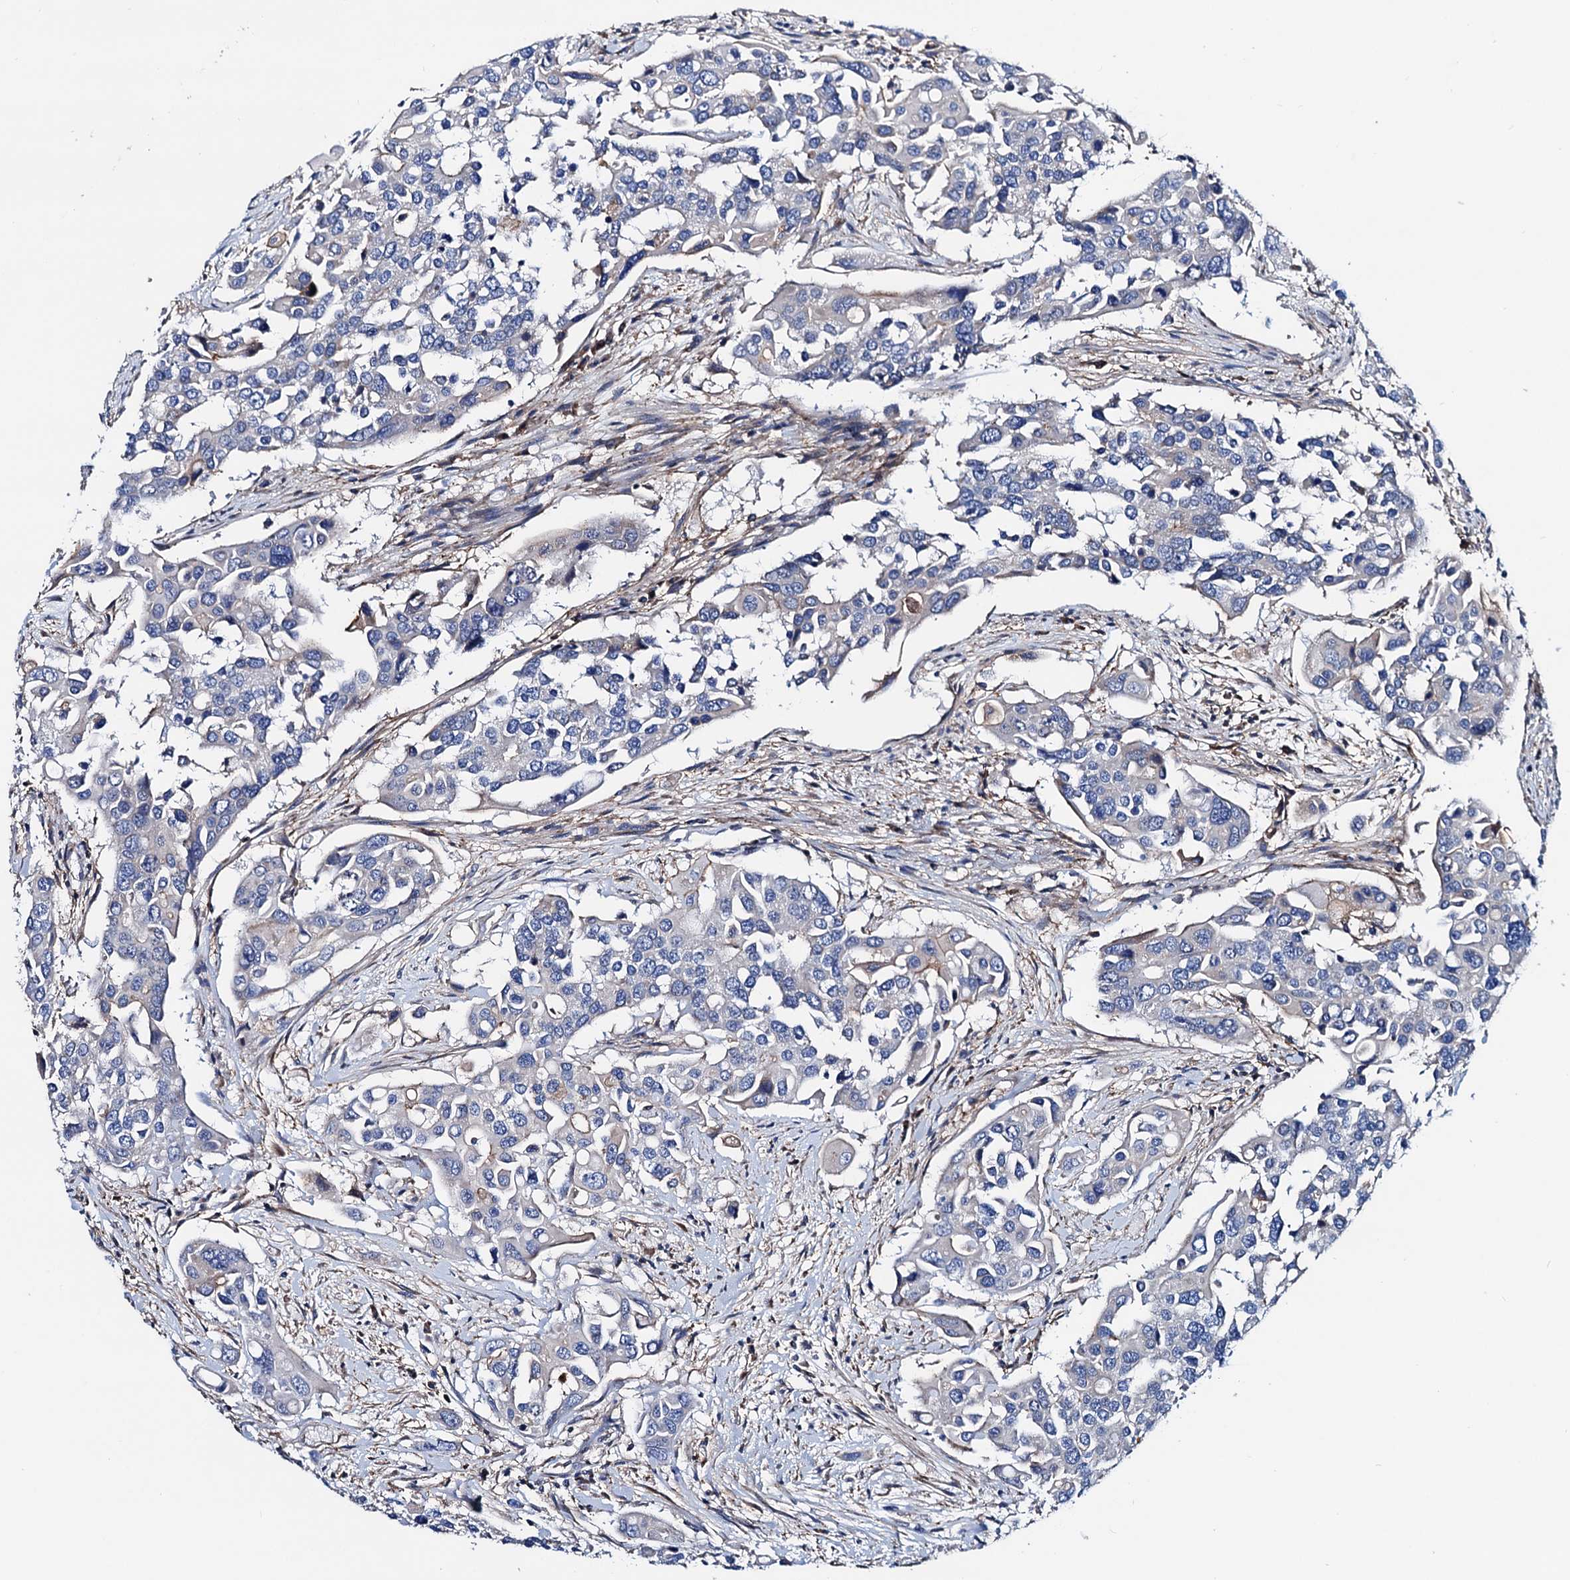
{"staining": {"intensity": "negative", "quantity": "none", "location": "none"}, "tissue": "colorectal cancer", "cell_type": "Tumor cells", "image_type": "cancer", "snomed": [{"axis": "morphology", "description": "Adenocarcinoma, NOS"}, {"axis": "topography", "description": "Colon"}], "caption": "The immunohistochemistry image has no significant positivity in tumor cells of colorectal cancer (adenocarcinoma) tissue.", "gene": "GCOM1", "patient": {"sex": "male", "age": 77}}